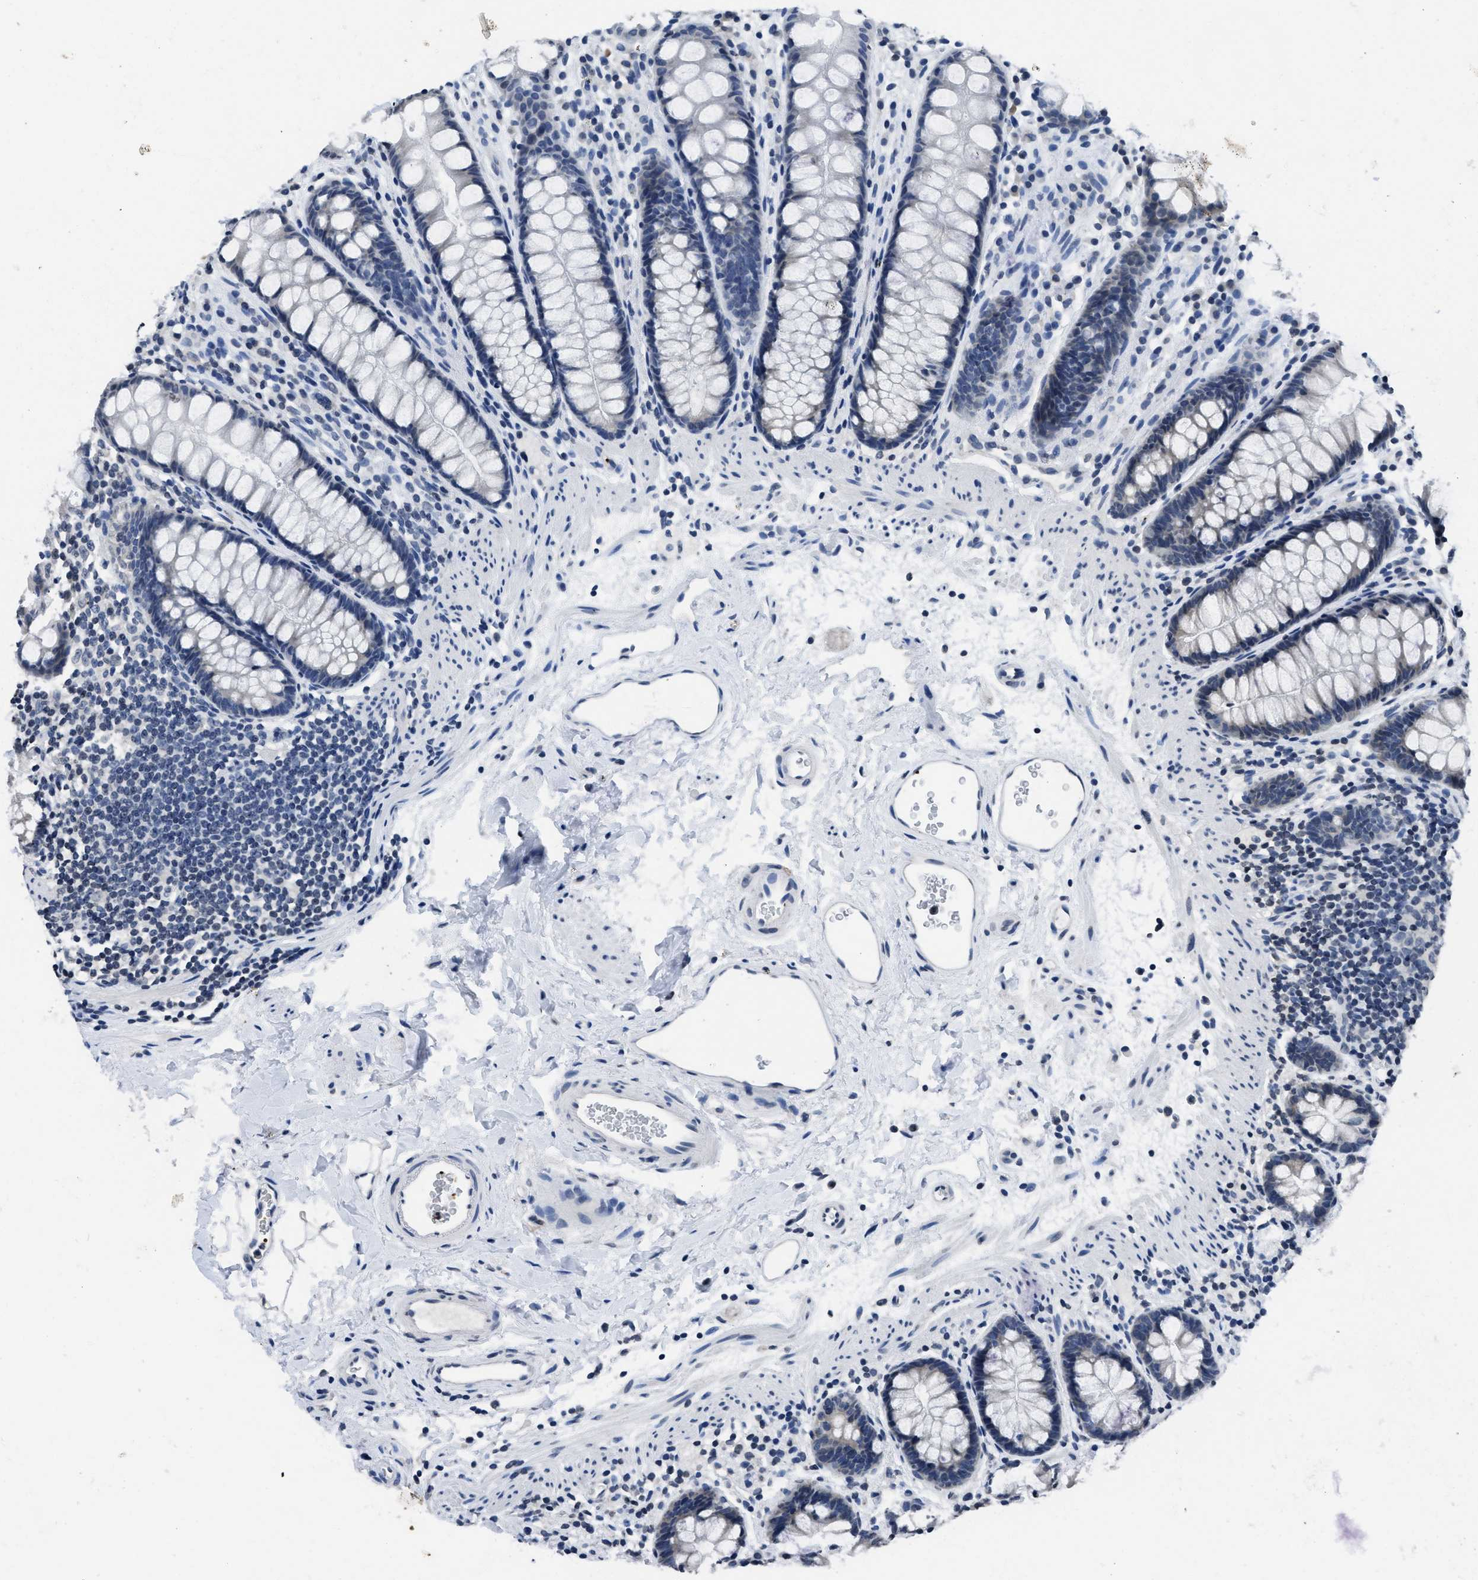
{"staining": {"intensity": "negative", "quantity": "none", "location": "none"}, "tissue": "rectum", "cell_type": "Glandular cells", "image_type": "normal", "snomed": [{"axis": "morphology", "description": "Normal tissue, NOS"}, {"axis": "topography", "description": "Rectum"}], "caption": "IHC histopathology image of benign rectum: rectum stained with DAB reveals no significant protein staining in glandular cells.", "gene": "ITGA2B", "patient": {"sex": "female", "age": 65}}